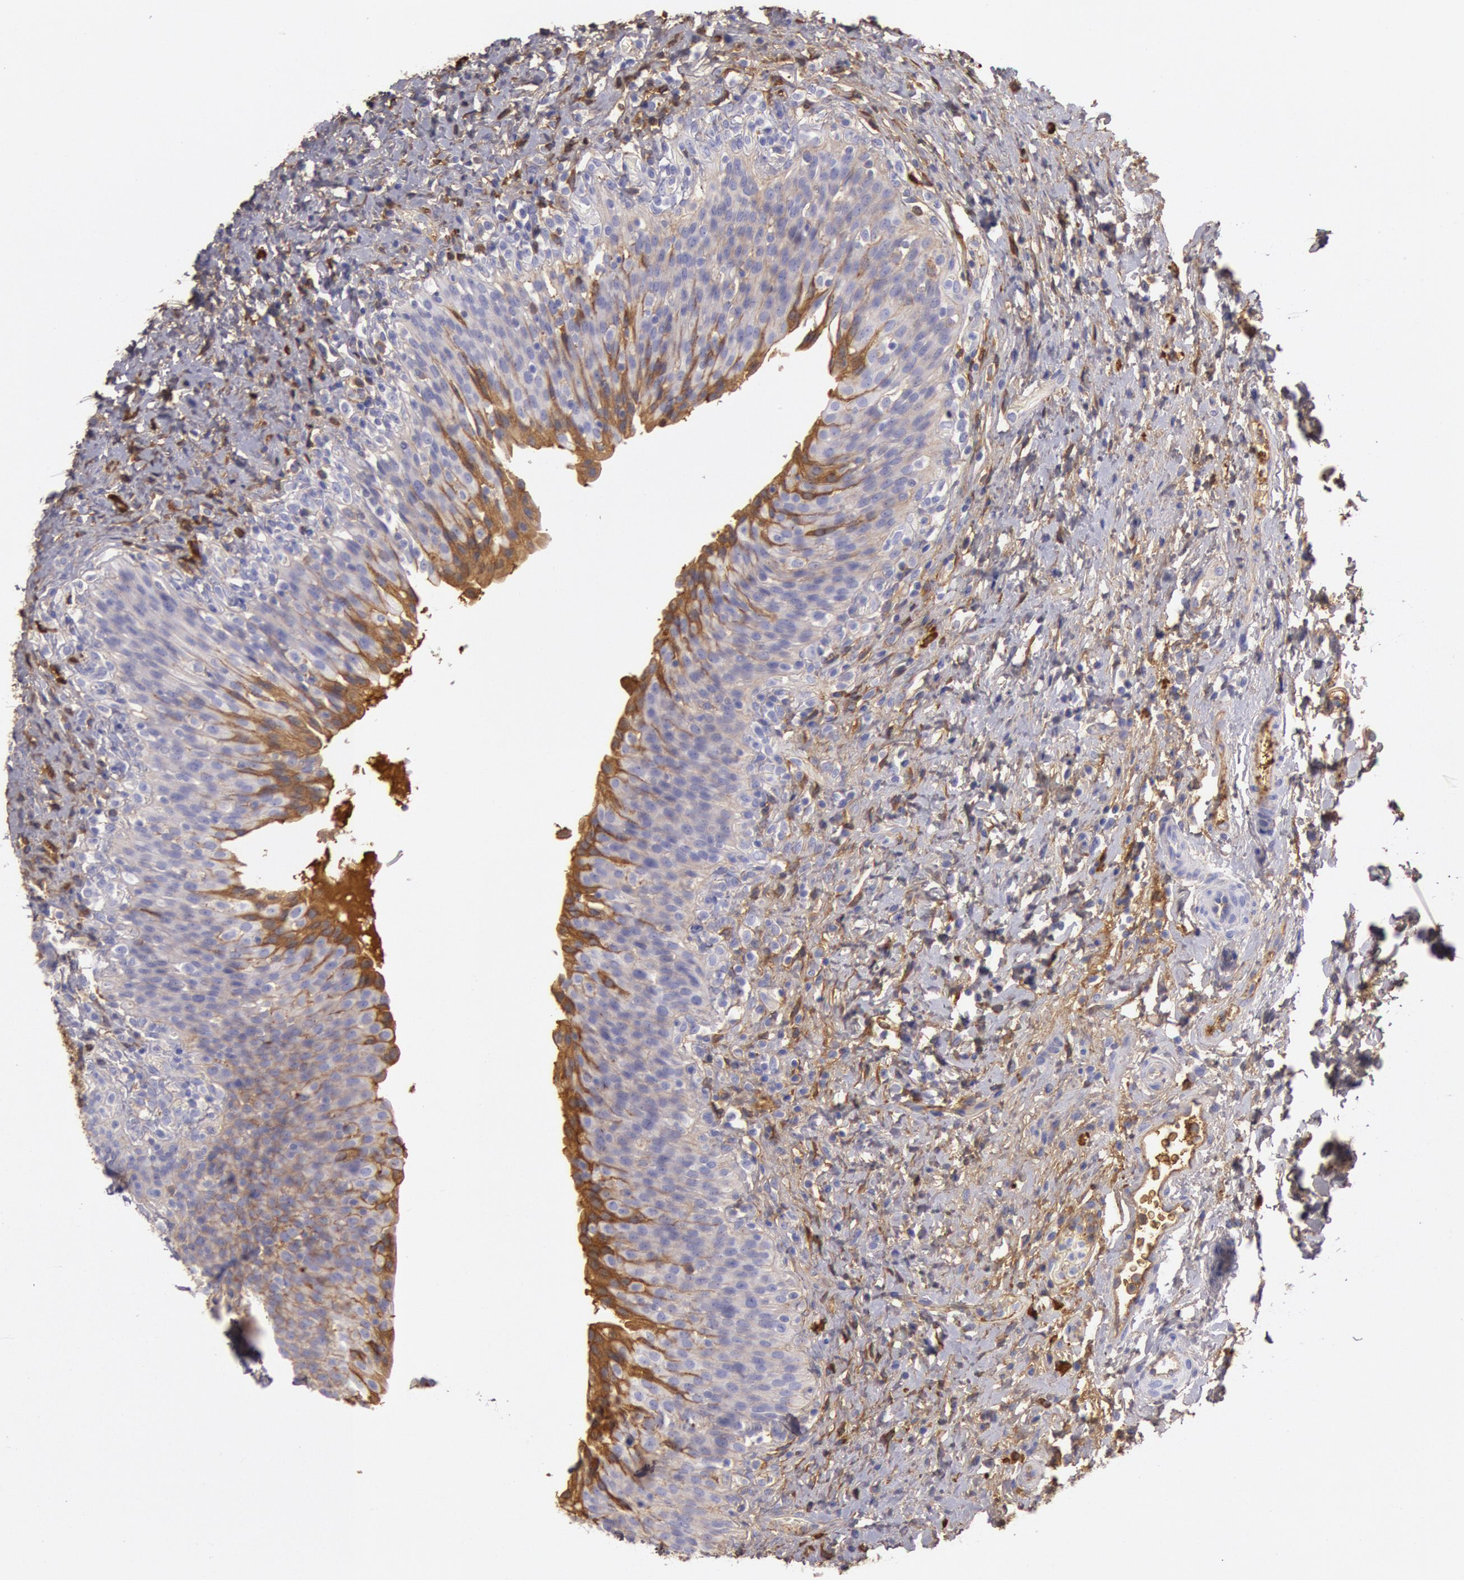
{"staining": {"intensity": "weak", "quantity": "25%-75%", "location": "cytoplasmic/membranous"}, "tissue": "urinary bladder", "cell_type": "Urothelial cells", "image_type": "normal", "snomed": [{"axis": "morphology", "description": "Normal tissue, NOS"}, {"axis": "topography", "description": "Urinary bladder"}], "caption": "DAB immunohistochemical staining of benign urinary bladder shows weak cytoplasmic/membranous protein expression in about 25%-75% of urothelial cells.", "gene": "IGHG1", "patient": {"sex": "male", "age": 51}}